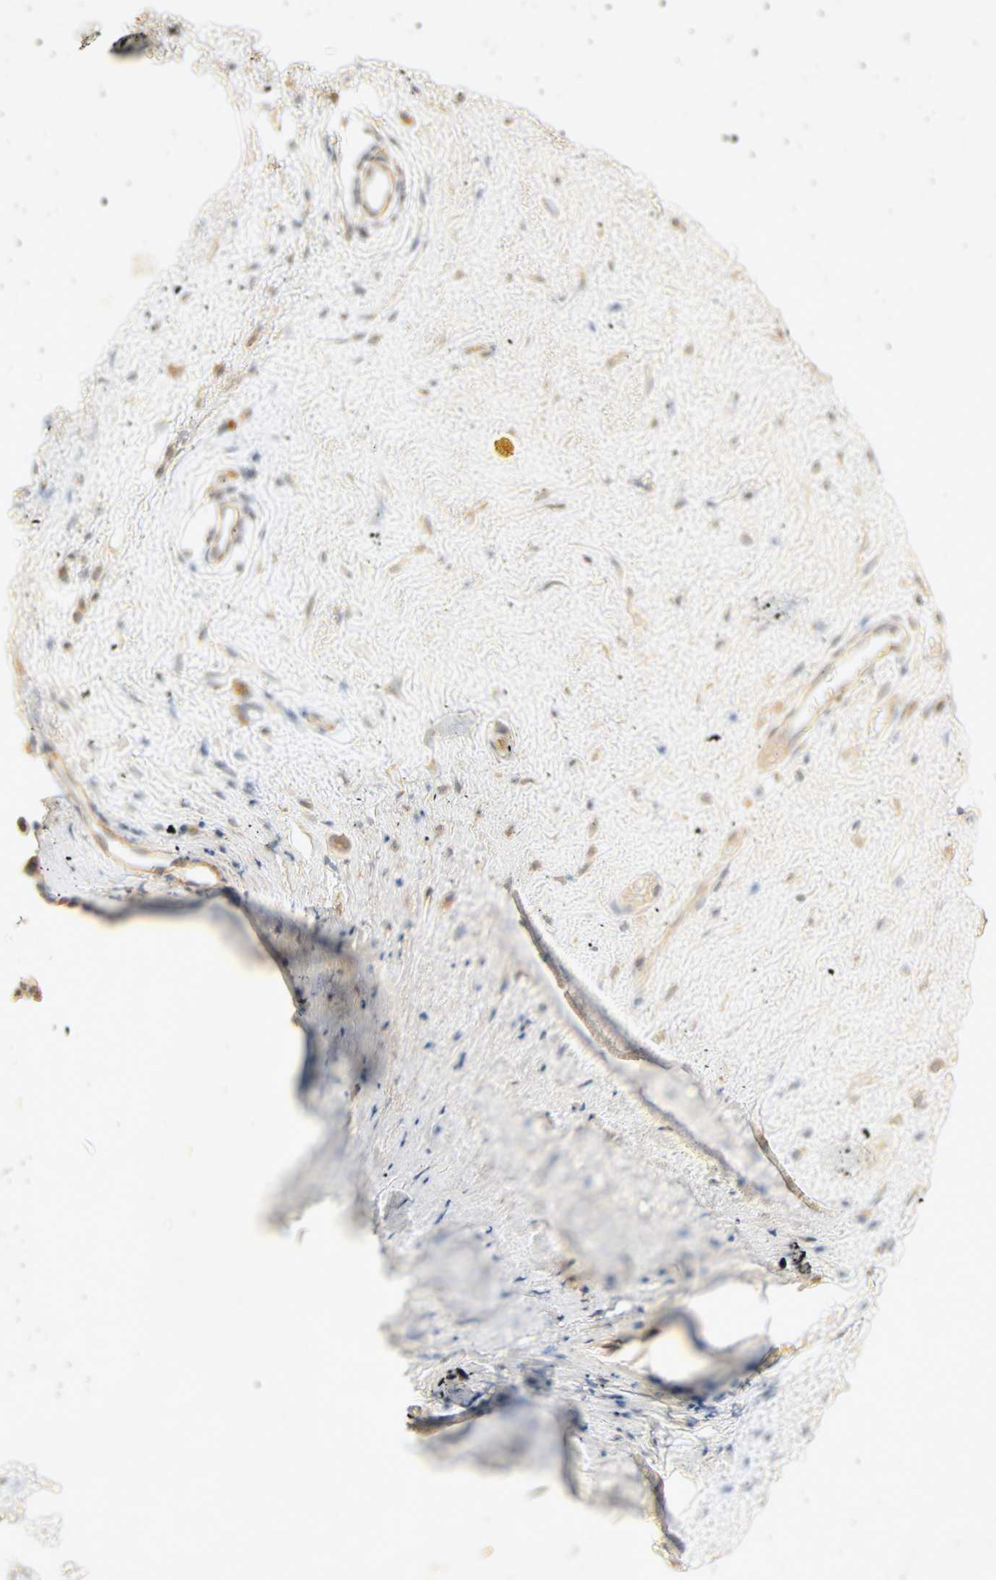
{"staining": {"intensity": "moderate", "quantity": "25%-75%", "location": "cytoplasmic/membranous,nuclear"}, "tissue": "nasopharynx", "cell_type": "Respiratory epithelial cells", "image_type": "normal", "snomed": [{"axis": "morphology", "description": "Normal tissue, NOS"}, {"axis": "morphology", "description": "Inflammation, NOS"}, {"axis": "topography", "description": "Nasopharynx"}], "caption": "This image shows immunohistochemistry (IHC) staining of unremarkable human nasopharynx, with medium moderate cytoplasmic/membranous,nuclear positivity in approximately 25%-75% of respiratory epithelial cells.", "gene": "SELENBP1", "patient": {"sex": "male", "age": 48}}